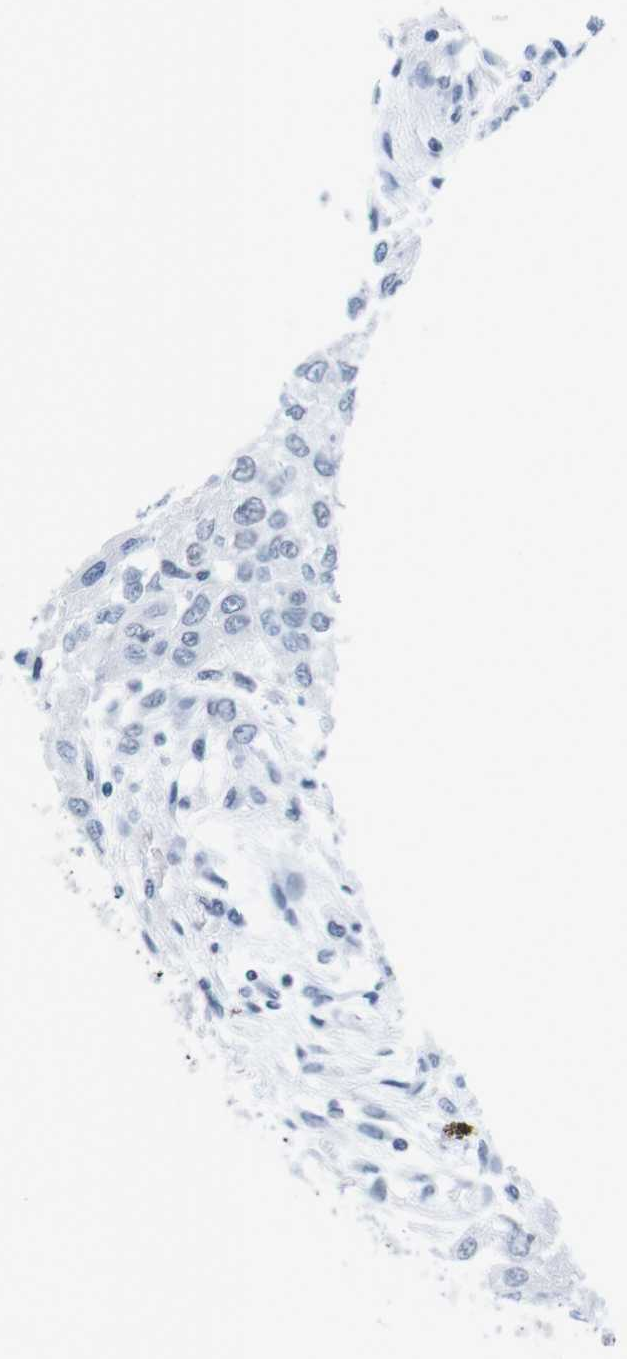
{"staining": {"intensity": "negative", "quantity": "none", "location": "none"}, "tissue": "head and neck cancer", "cell_type": "Tumor cells", "image_type": "cancer", "snomed": [{"axis": "morphology", "description": "Normal tissue, NOS"}, {"axis": "morphology", "description": "Squamous cell carcinoma, NOS"}, {"axis": "topography", "description": "Skeletal muscle"}, {"axis": "topography", "description": "Head-Neck"}], "caption": "Immunohistochemical staining of head and neck cancer exhibits no significant staining in tumor cells.", "gene": "IFI16", "patient": {"sex": "male", "age": 51}}